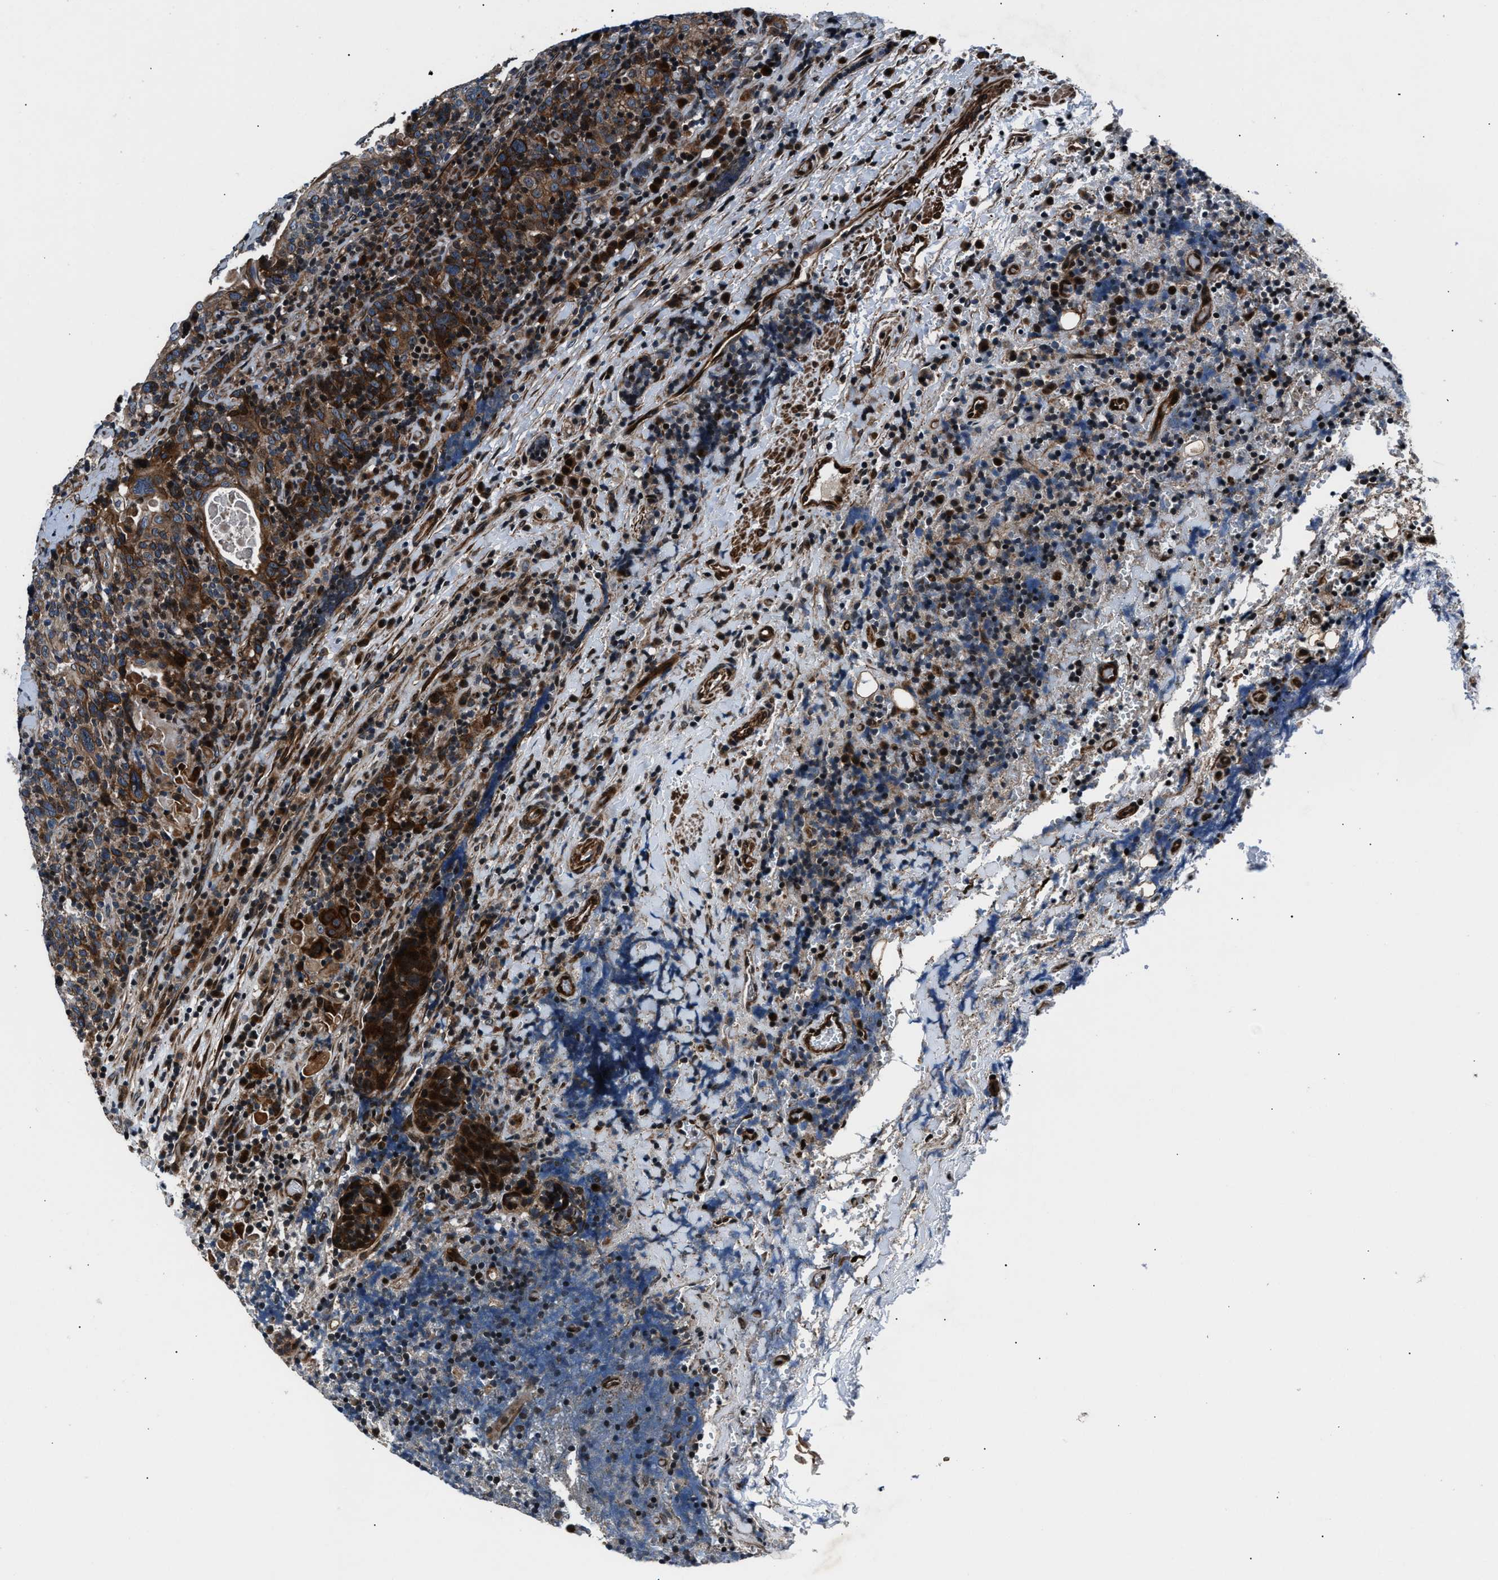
{"staining": {"intensity": "moderate", "quantity": ">75%", "location": "cytoplasmic/membranous"}, "tissue": "head and neck cancer", "cell_type": "Tumor cells", "image_type": "cancer", "snomed": [{"axis": "morphology", "description": "Squamous cell carcinoma, NOS"}, {"axis": "morphology", "description": "Squamous cell carcinoma, metastatic, NOS"}, {"axis": "topography", "description": "Lymph node"}, {"axis": "topography", "description": "Head-Neck"}], "caption": "Metastatic squamous cell carcinoma (head and neck) stained with IHC exhibits moderate cytoplasmic/membranous expression in approximately >75% of tumor cells.", "gene": "DYNC2I1", "patient": {"sex": "male", "age": 62}}